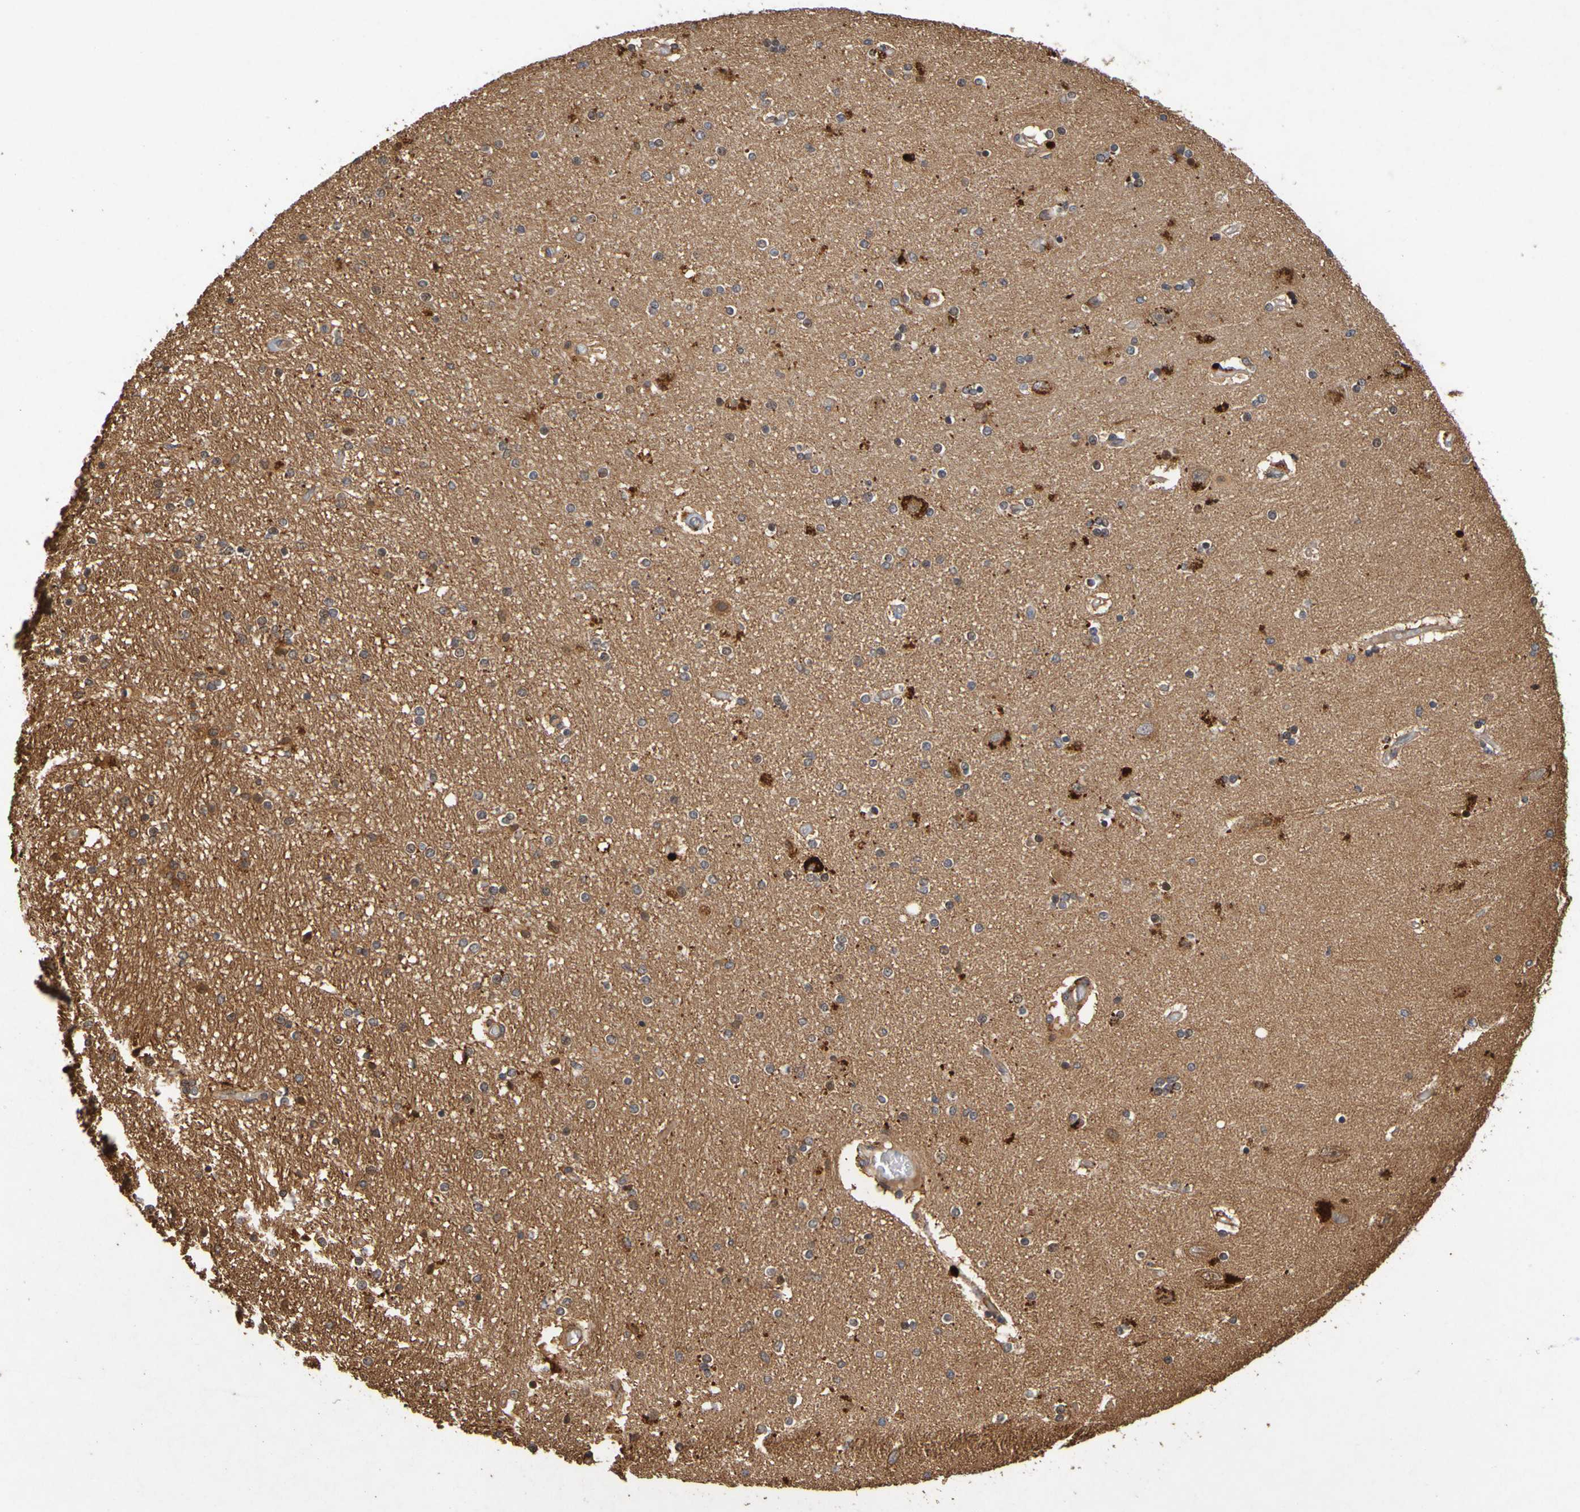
{"staining": {"intensity": "moderate", "quantity": "<25%", "location": "cytoplasmic/membranous"}, "tissue": "hippocampus", "cell_type": "Glial cells", "image_type": "normal", "snomed": [{"axis": "morphology", "description": "Normal tissue, NOS"}, {"axis": "topography", "description": "Hippocampus"}], "caption": "Hippocampus stained with IHC demonstrates moderate cytoplasmic/membranous expression in approximately <25% of glial cells. (DAB IHC with brightfield microscopy, high magnification).", "gene": "OCRL", "patient": {"sex": "female", "age": 54}}